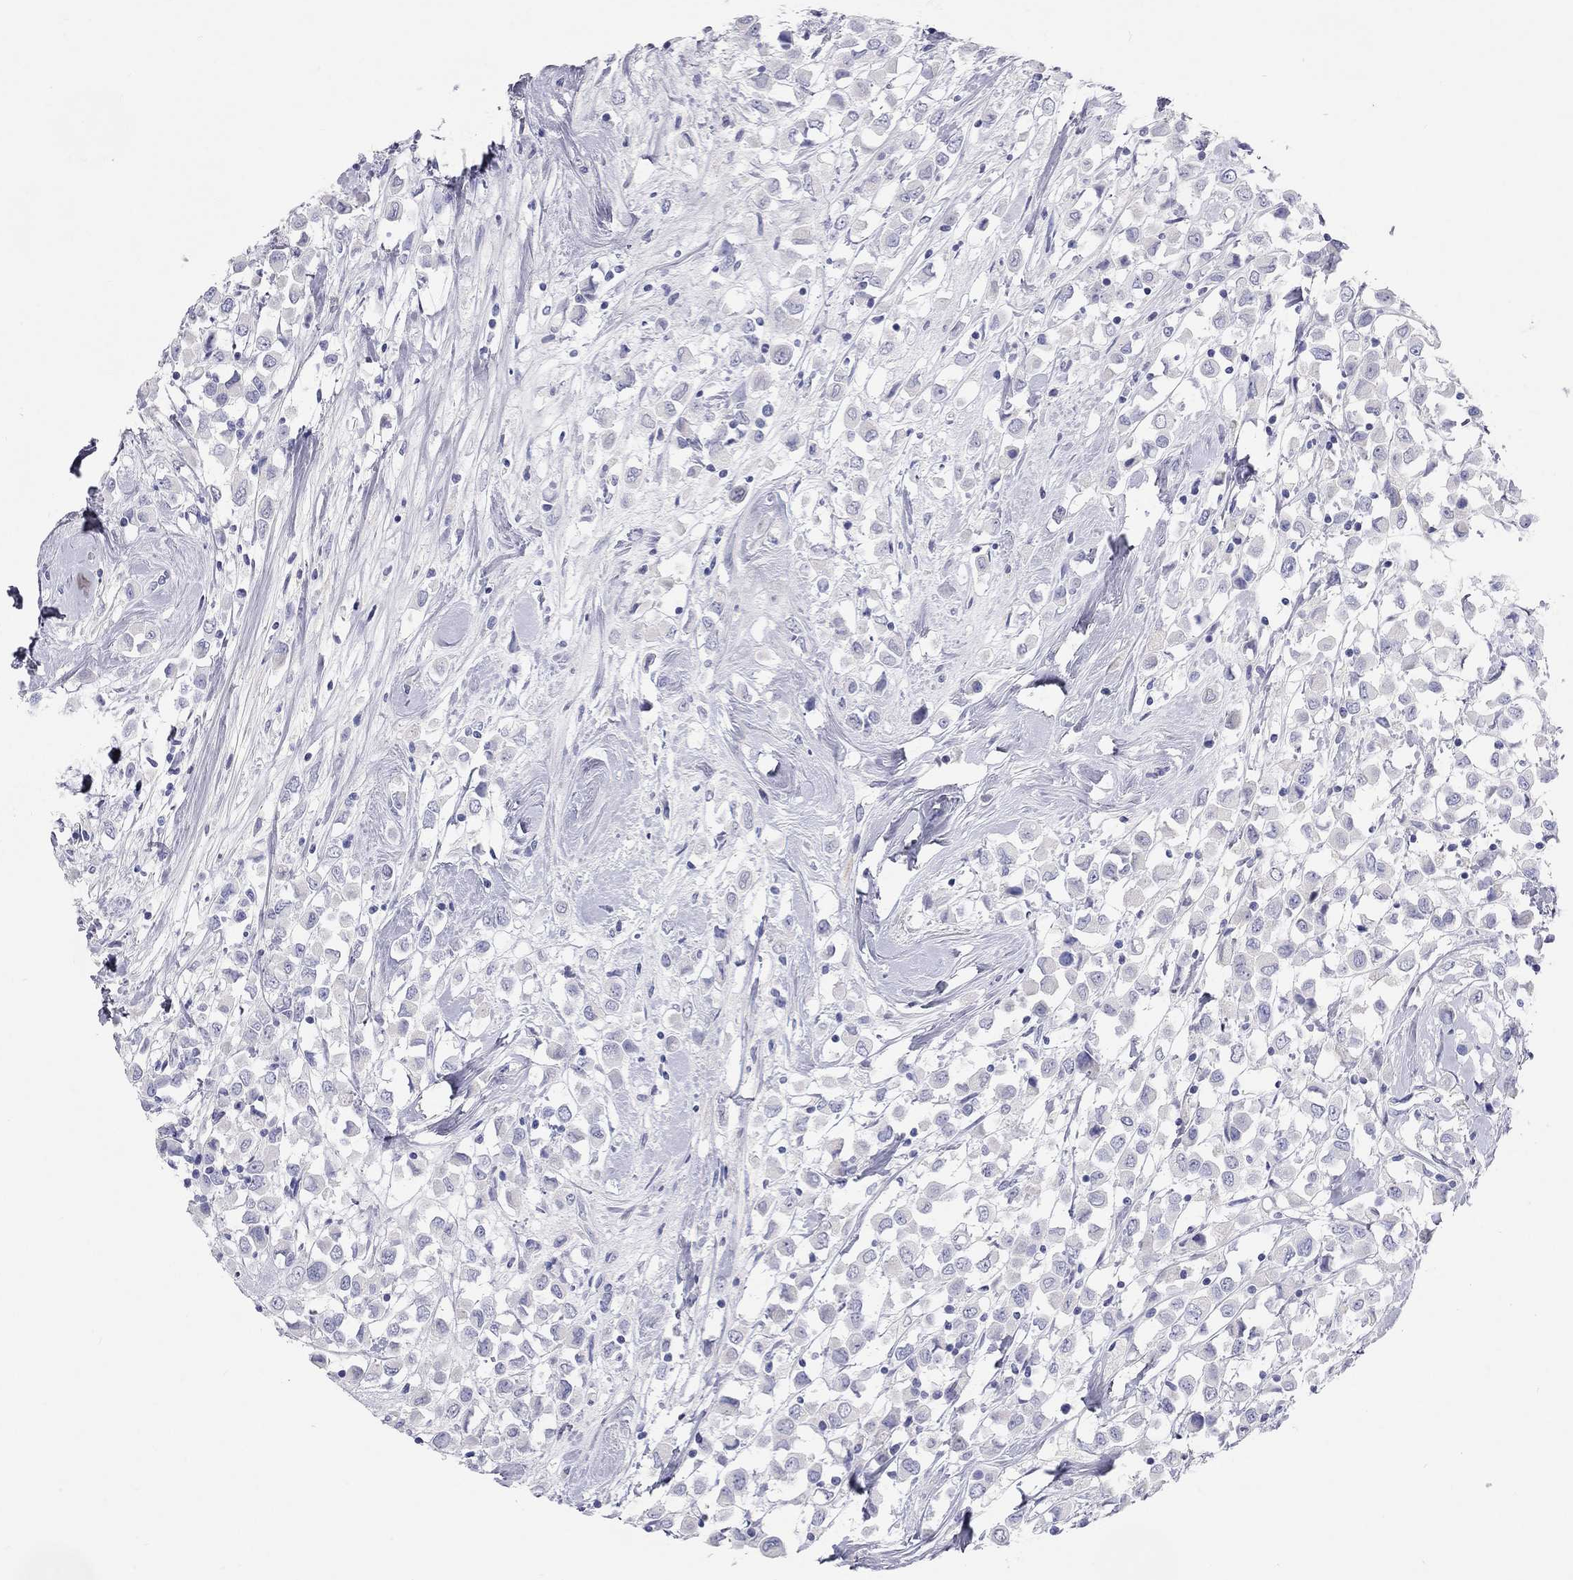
{"staining": {"intensity": "negative", "quantity": "none", "location": "none"}, "tissue": "breast cancer", "cell_type": "Tumor cells", "image_type": "cancer", "snomed": [{"axis": "morphology", "description": "Duct carcinoma"}, {"axis": "topography", "description": "Breast"}], "caption": "This is an immunohistochemistry histopathology image of human invasive ductal carcinoma (breast). There is no staining in tumor cells.", "gene": "PCDHGC5", "patient": {"sex": "female", "age": 61}}